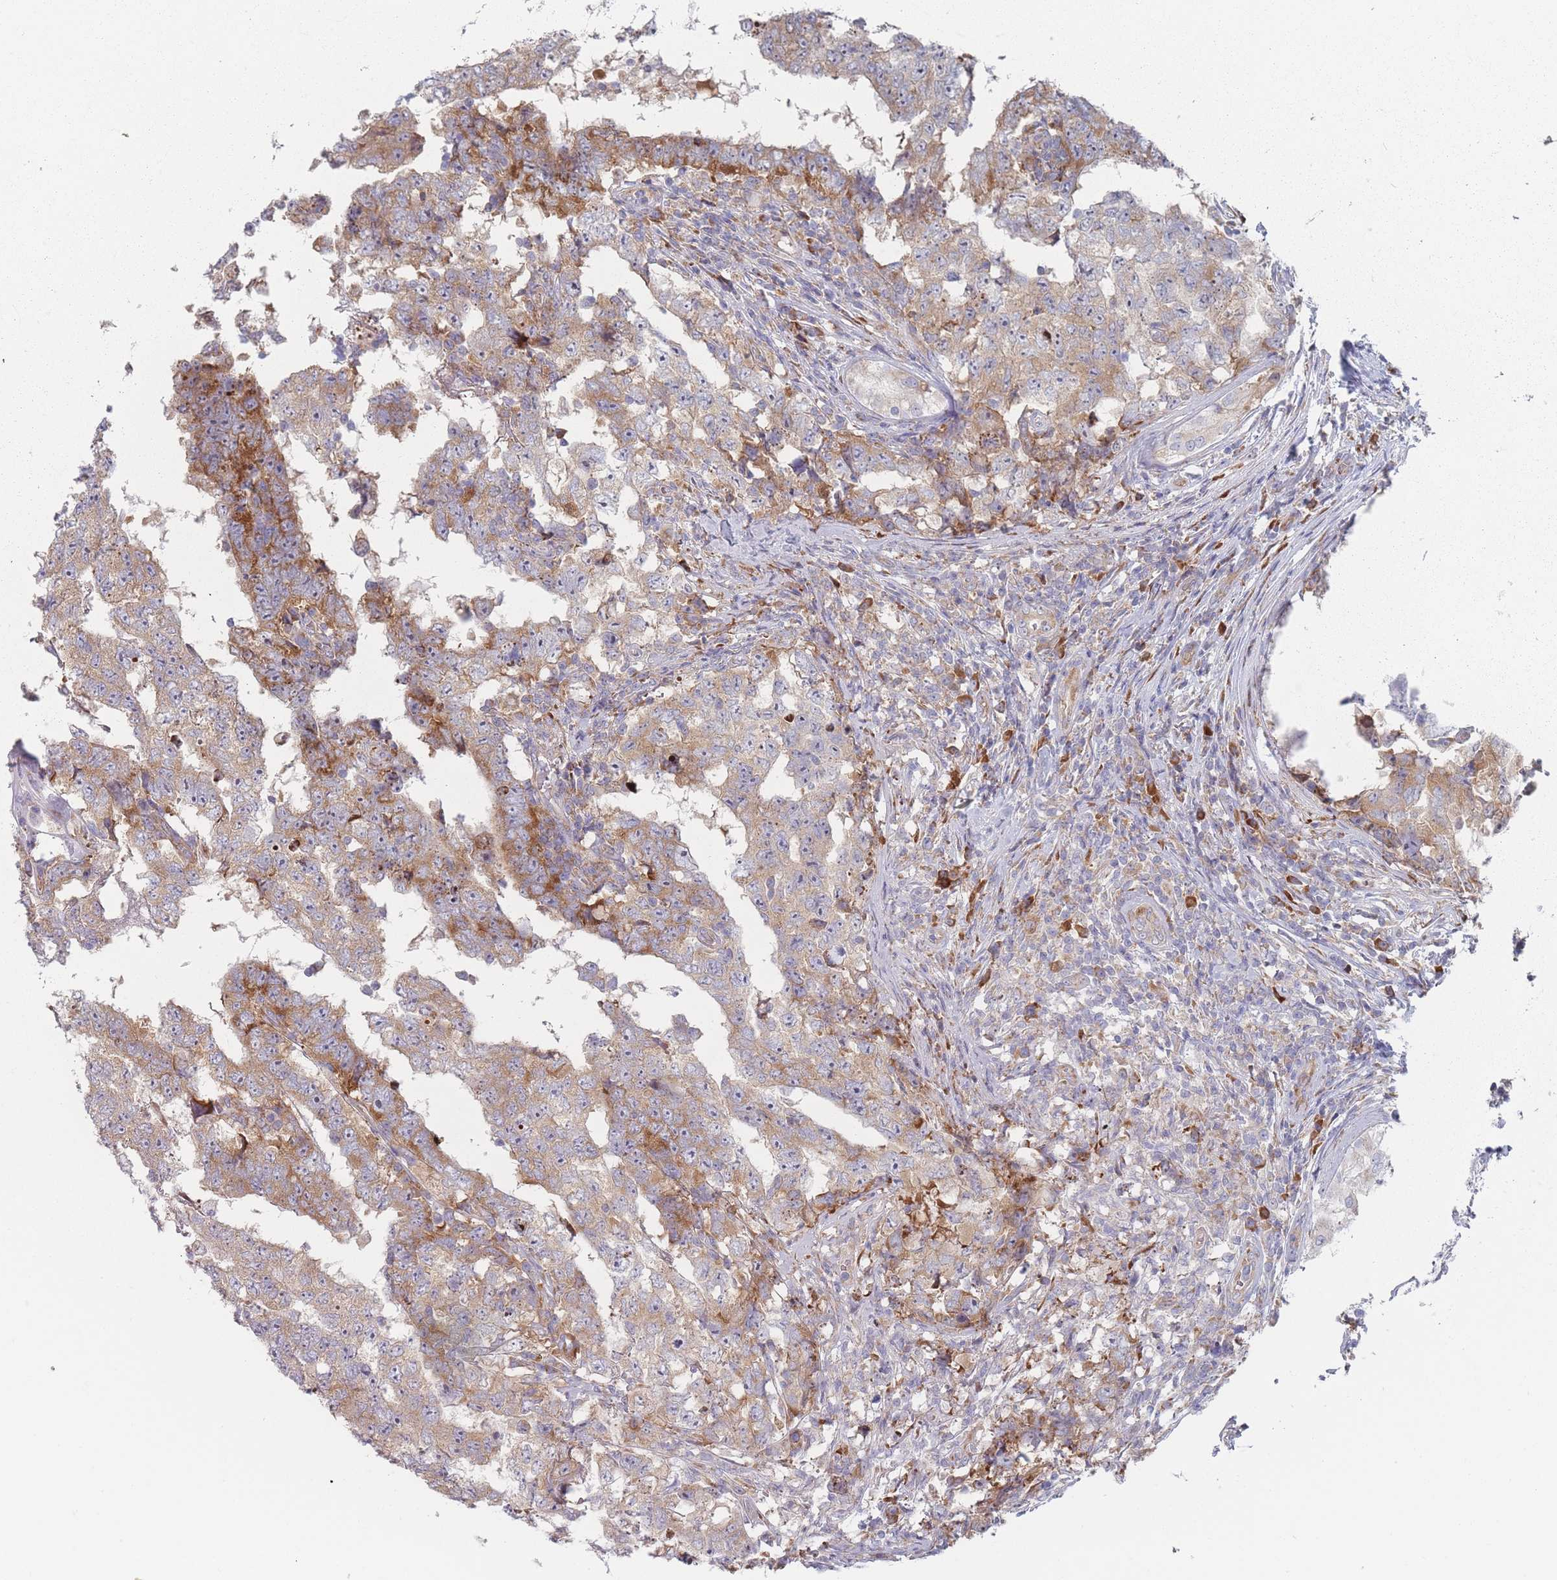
{"staining": {"intensity": "moderate", "quantity": "25%-75%", "location": "cytoplasmic/membranous"}, "tissue": "testis cancer", "cell_type": "Tumor cells", "image_type": "cancer", "snomed": [{"axis": "morphology", "description": "Carcinoma, Embryonal, NOS"}, {"axis": "topography", "description": "Testis"}], "caption": "Testis cancer (embryonal carcinoma) tissue exhibits moderate cytoplasmic/membranous positivity in about 25%-75% of tumor cells, visualized by immunohistochemistry.", "gene": "CACNG5", "patient": {"sex": "male", "age": 25}}